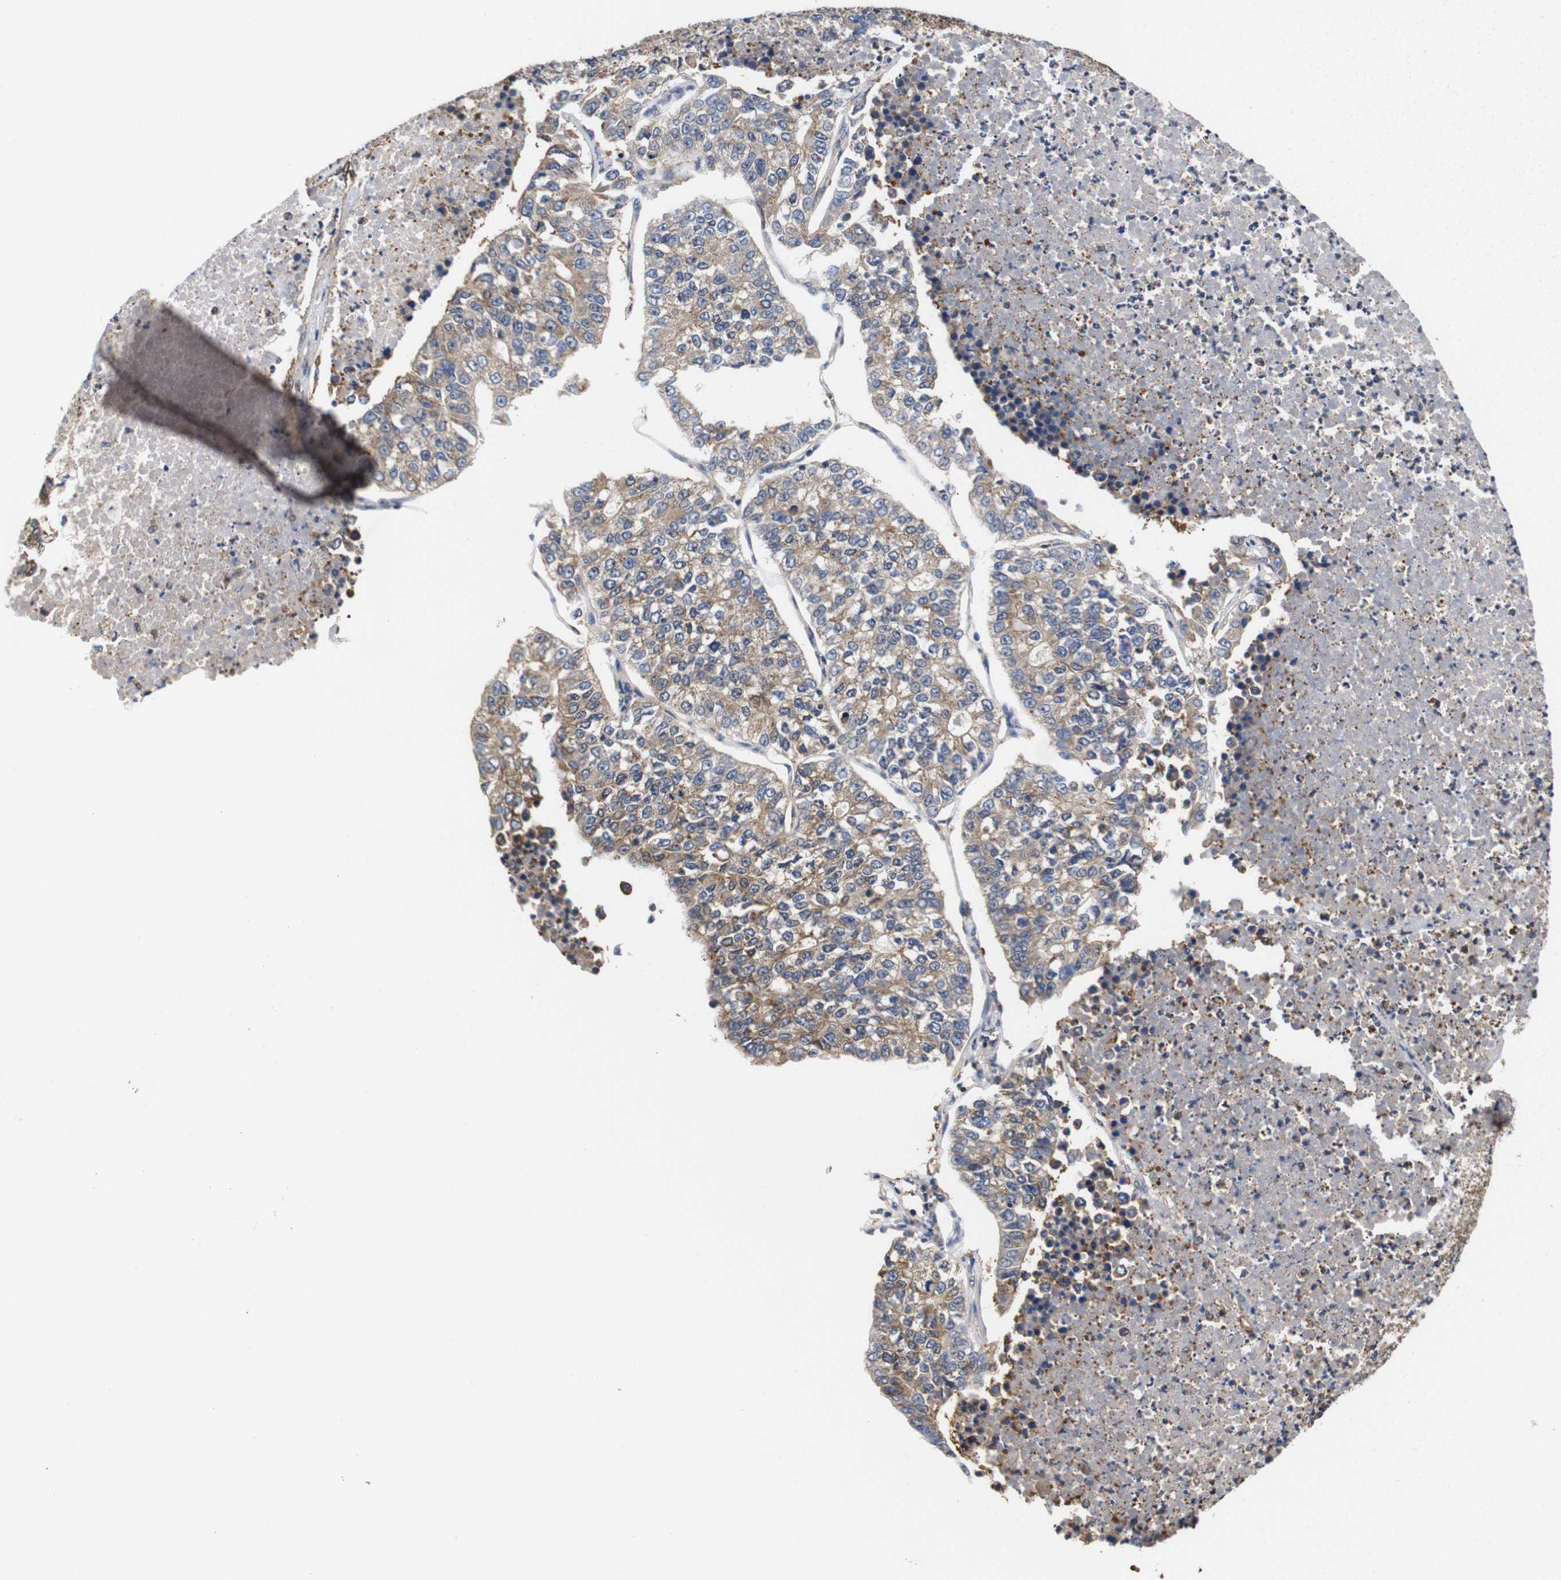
{"staining": {"intensity": "moderate", "quantity": ">75%", "location": "cytoplasmic/membranous"}, "tissue": "lung cancer", "cell_type": "Tumor cells", "image_type": "cancer", "snomed": [{"axis": "morphology", "description": "Adenocarcinoma, NOS"}, {"axis": "topography", "description": "Lung"}], "caption": "Immunohistochemical staining of human lung cancer demonstrates moderate cytoplasmic/membranous protein expression in about >75% of tumor cells.", "gene": "LRRCC1", "patient": {"sex": "male", "age": 49}}